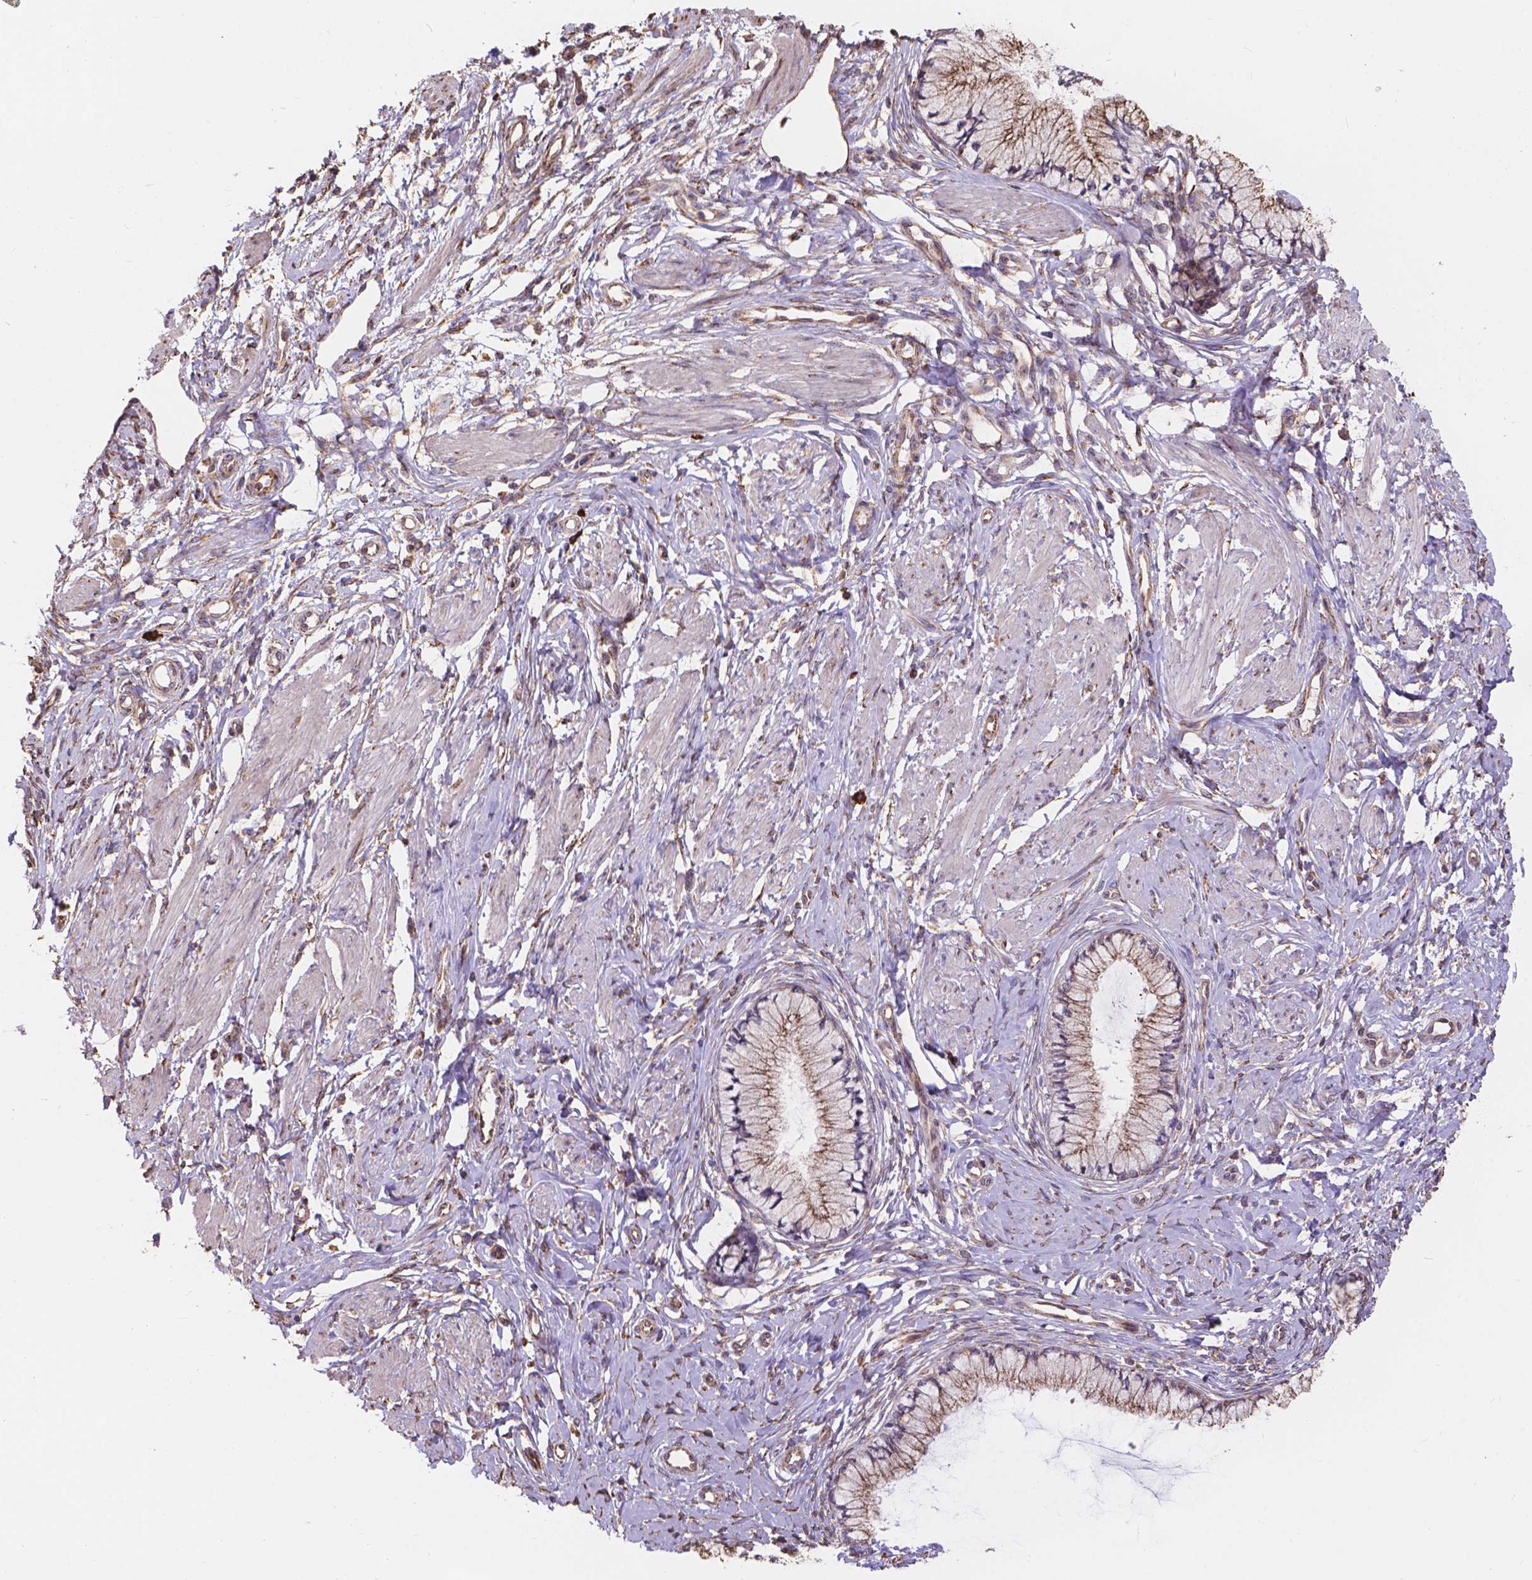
{"staining": {"intensity": "moderate", "quantity": "25%-75%", "location": "cytoplasmic/membranous"}, "tissue": "cervix", "cell_type": "Glandular cells", "image_type": "normal", "snomed": [{"axis": "morphology", "description": "Normal tissue, NOS"}, {"axis": "topography", "description": "Cervix"}], "caption": "Cervix stained with immunohistochemistry displays moderate cytoplasmic/membranous expression in about 25%-75% of glandular cells.", "gene": "IPO11", "patient": {"sex": "female", "age": 37}}